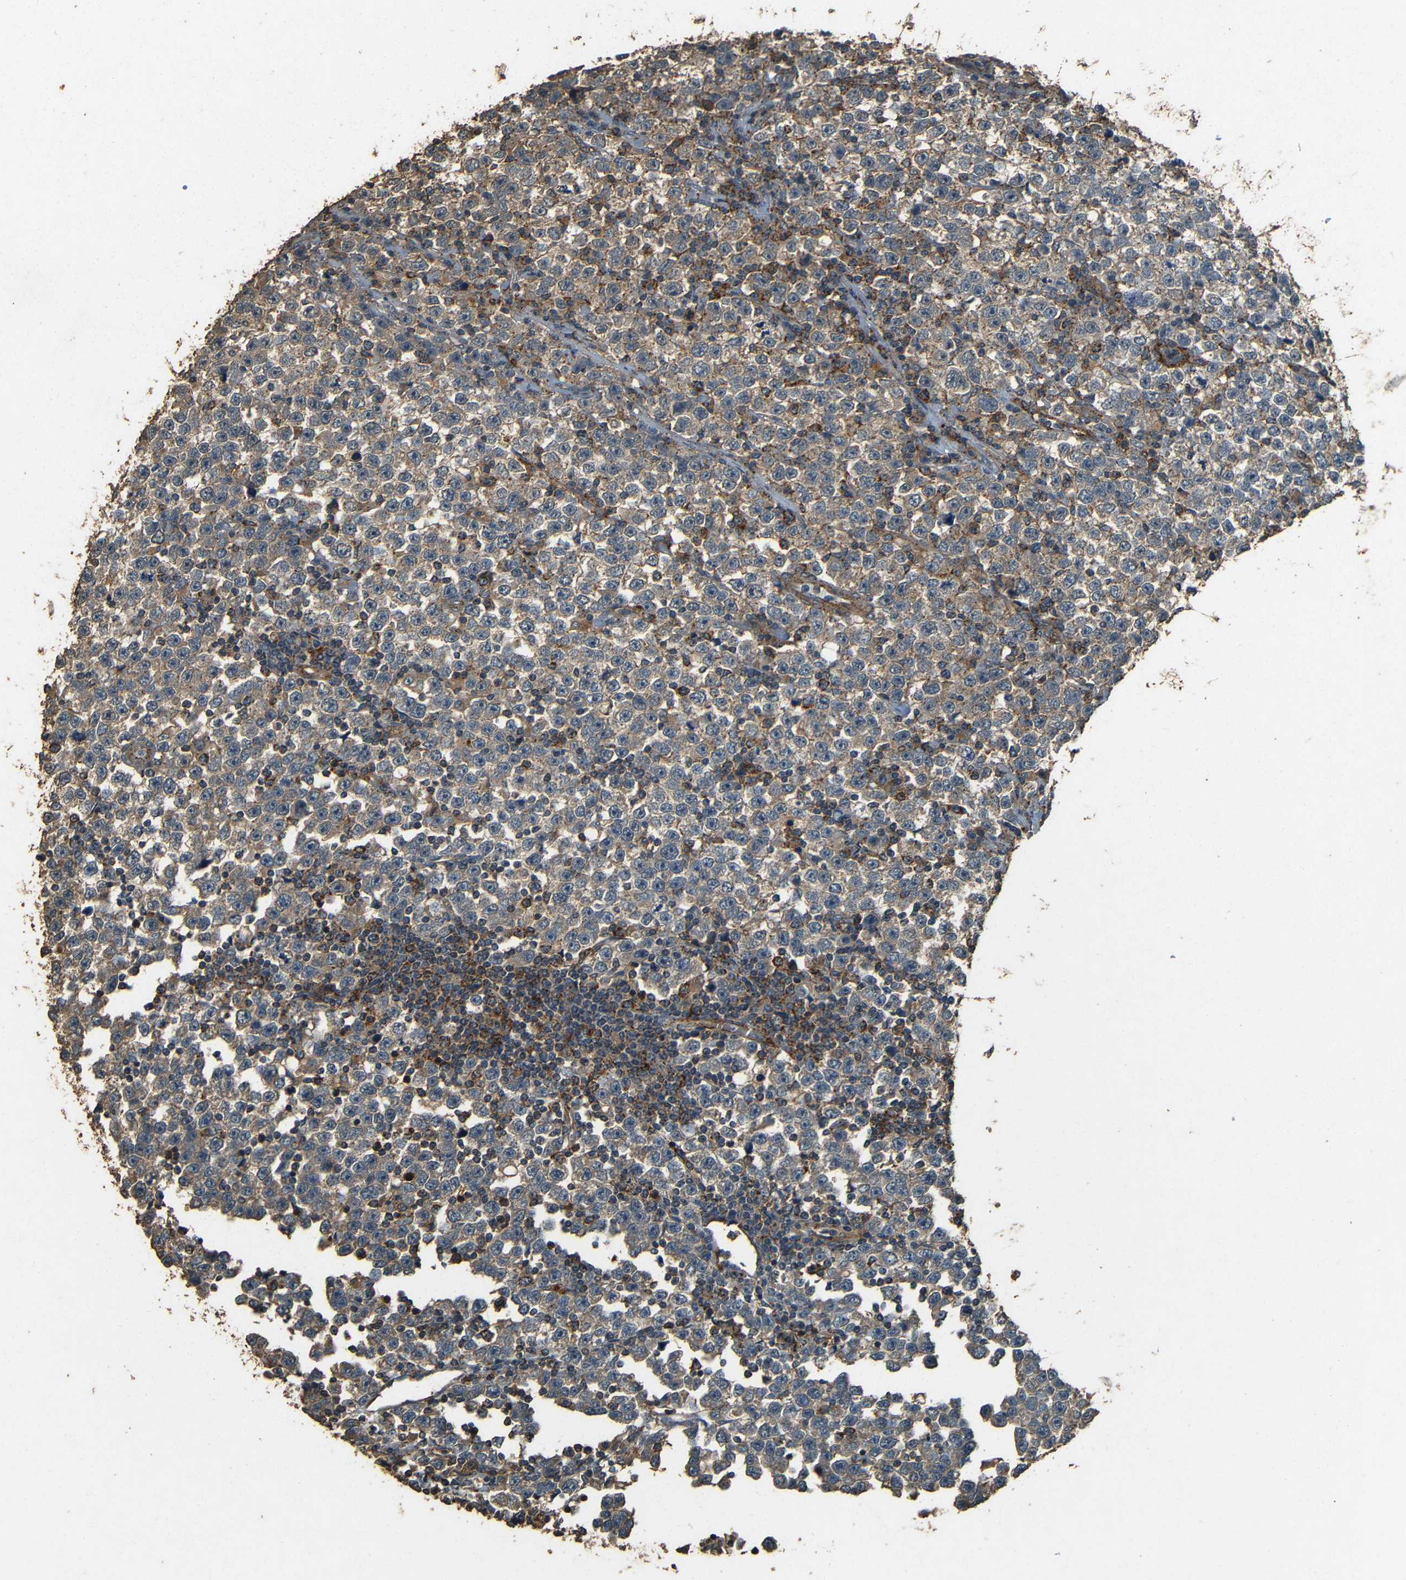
{"staining": {"intensity": "weak", "quantity": "25%-75%", "location": "cytoplasmic/membranous"}, "tissue": "testis cancer", "cell_type": "Tumor cells", "image_type": "cancer", "snomed": [{"axis": "morphology", "description": "Seminoma, NOS"}, {"axis": "topography", "description": "Testis"}], "caption": "Seminoma (testis) tissue demonstrates weak cytoplasmic/membranous staining in approximately 25%-75% of tumor cells", "gene": "PDE5A", "patient": {"sex": "male", "age": 43}}